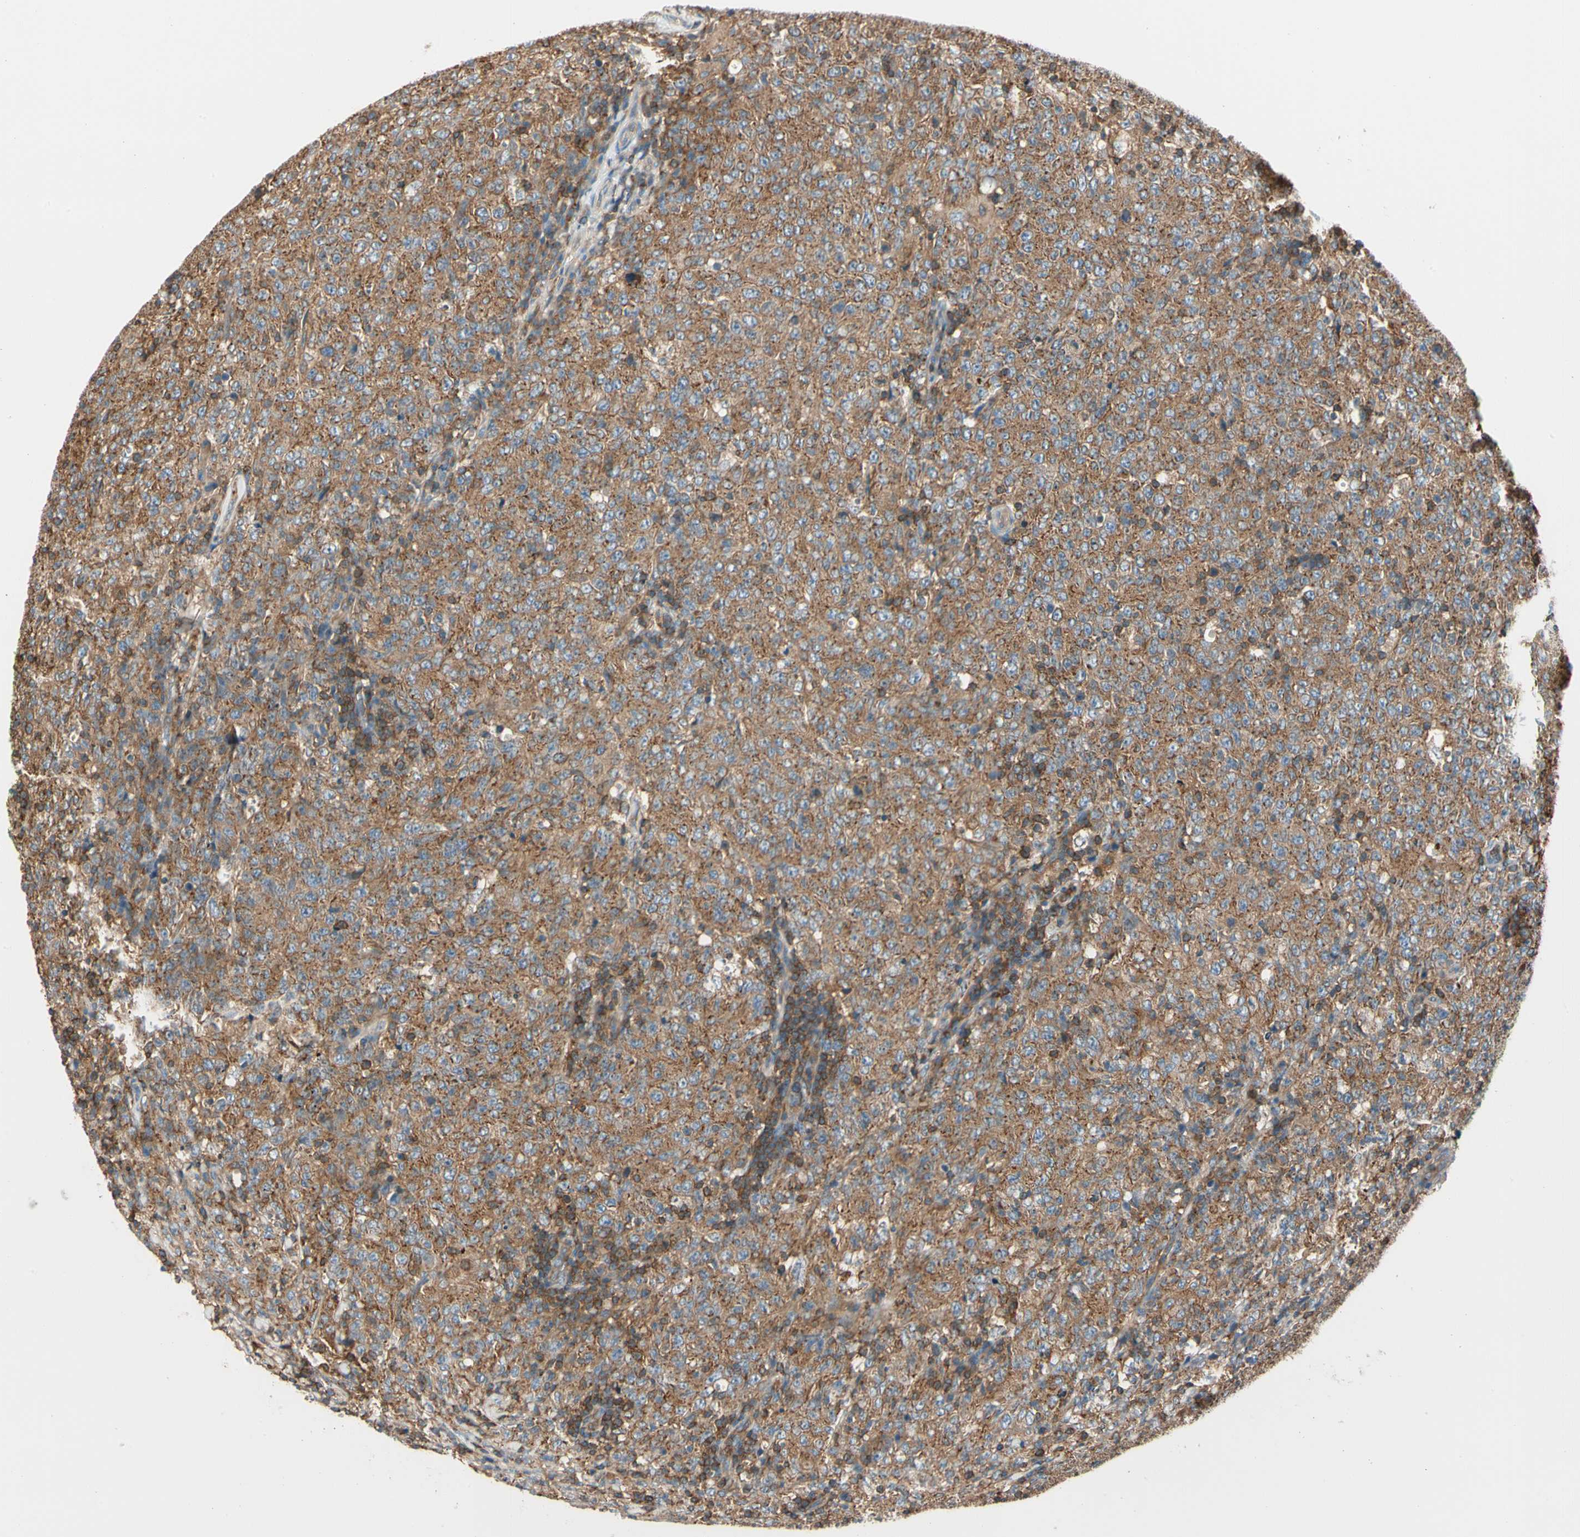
{"staining": {"intensity": "moderate", "quantity": ">75%", "location": "cytoplasmic/membranous"}, "tissue": "lymphoma", "cell_type": "Tumor cells", "image_type": "cancer", "snomed": [{"axis": "morphology", "description": "Malignant lymphoma, non-Hodgkin's type, High grade"}, {"axis": "topography", "description": "Tonsil"}], "caption": "IHC (DAB (3,3'-diaminobenzidine)) staining of high-grade malignant lymphoma, non-Hodgkin's type demonstrates moderate cytoplasmic/membranous protein expression in about >75% of tumor cells.", "gene": "CAPZA2", "patient": {"sex": "female", "age": 36}}